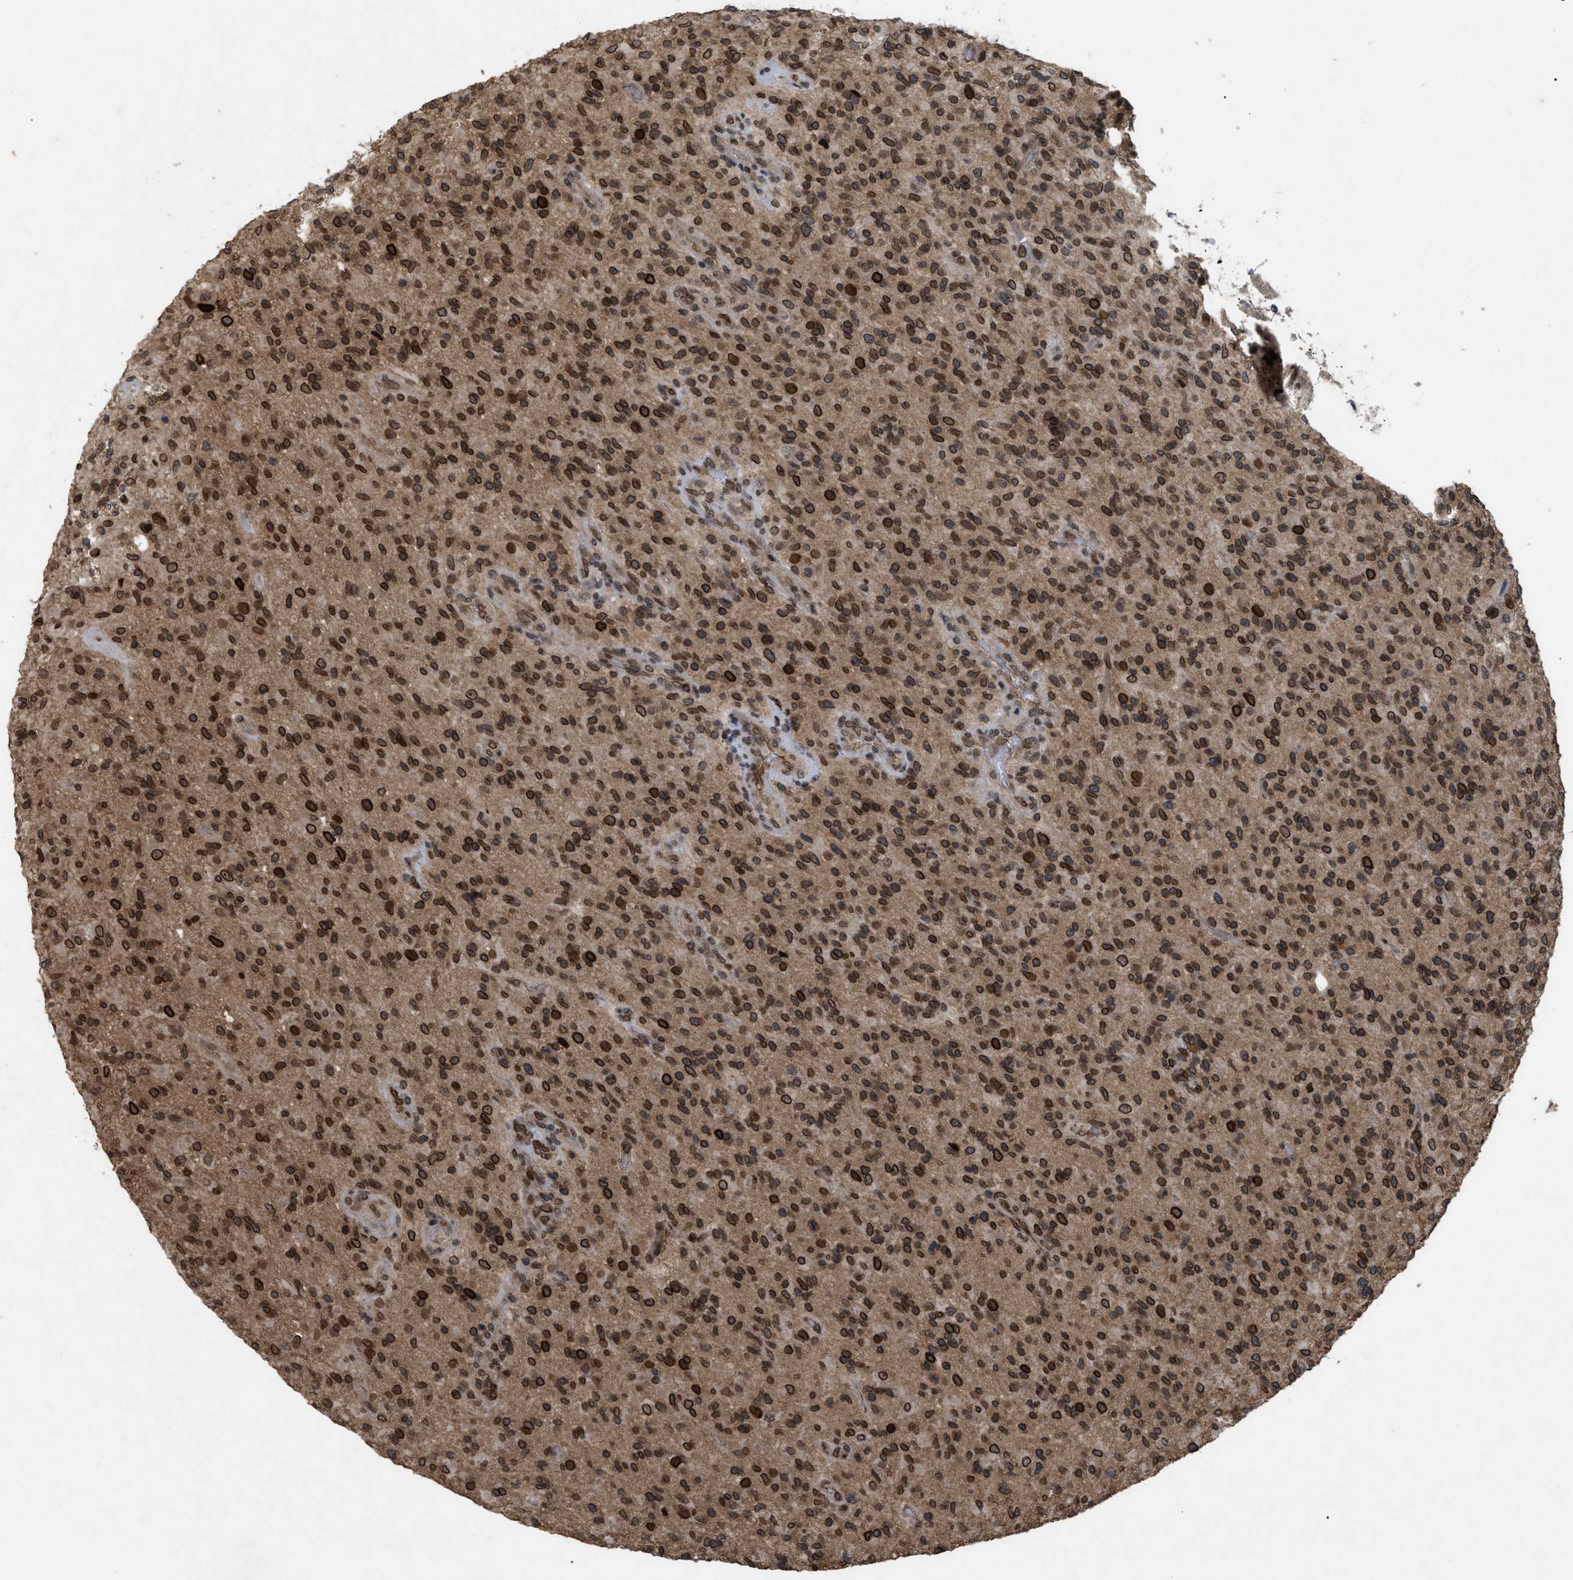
{"staining": {"intensity": "strong", "quantity": ">75%", "location": "cytoplasmic/membranous,nuclear"}, "tissue": "glioma", "cell_type": "Tumor cells", "image_type": "cancer", "snomed": [{"axis": "morphology", "description": "Glioma, malignant, High grade"}, {"axis": "topography", "description": "Brain"}], "caption": "Malignant glioma (high-grade) stained with DAB immunohistochemistry demonstrates high levels of strong cytoplasmic/membranous and nuclear expression in about >75% of tumor cells.", "gene": "CRY1", "patient": {"sex": "male", "age": 71}}